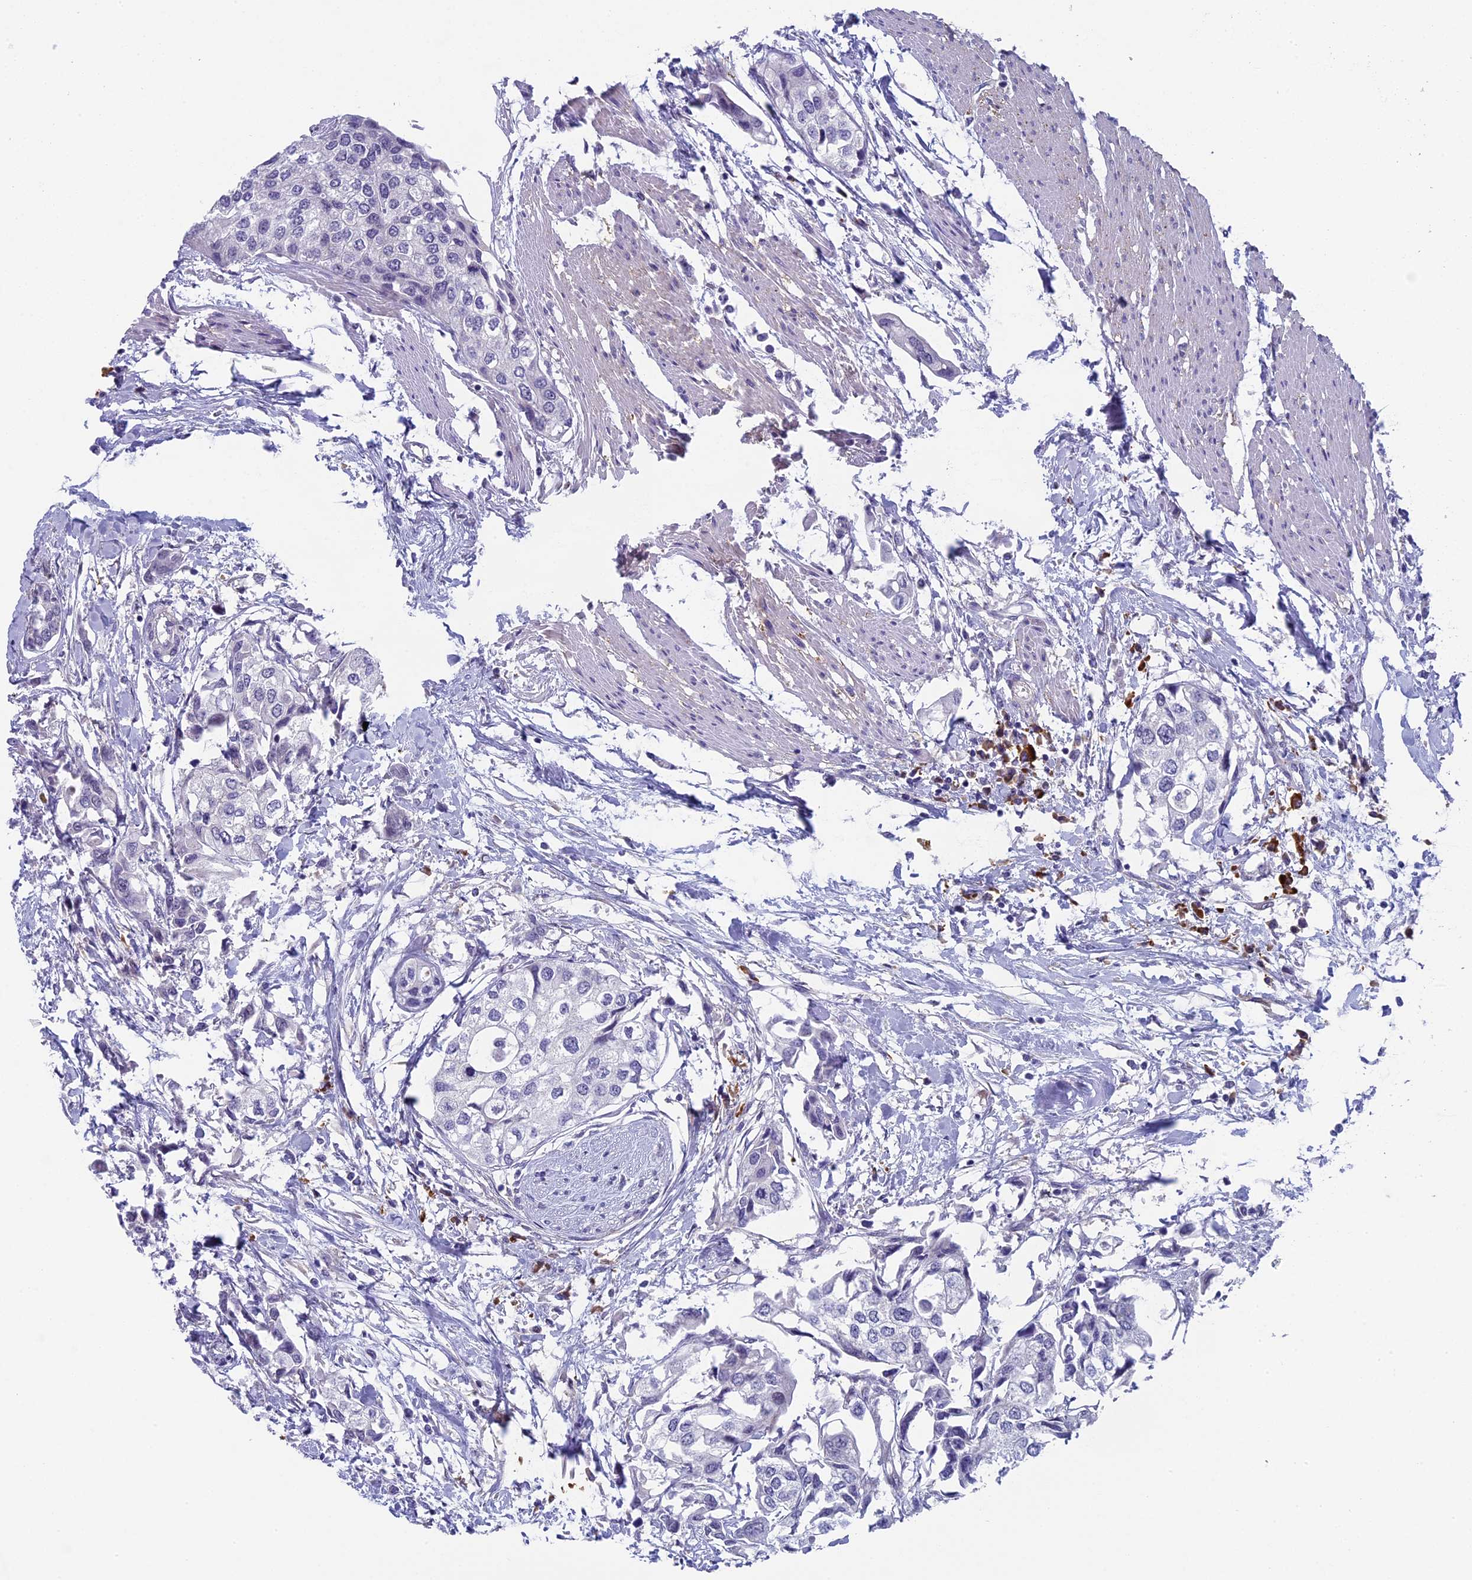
{"staining": {"intensity": "negative", "quantity": "none", "location": "none"}, "tissue": "urothelial cancer", "cell_type": "Tumor cells", "image_type": "cancer", "snomed": [{"axis": "morphology", "description": "Urothelial carcinoma, High grade"}, {"axis": "topography", "description": "Urinary bladder"}], "caption": "Photomicrograph shows no protein positivity in tumor cells of urothelial cancer tissue.", "gene": "CNEP1R1", "patient": {"sex": "male", "age": 64}}